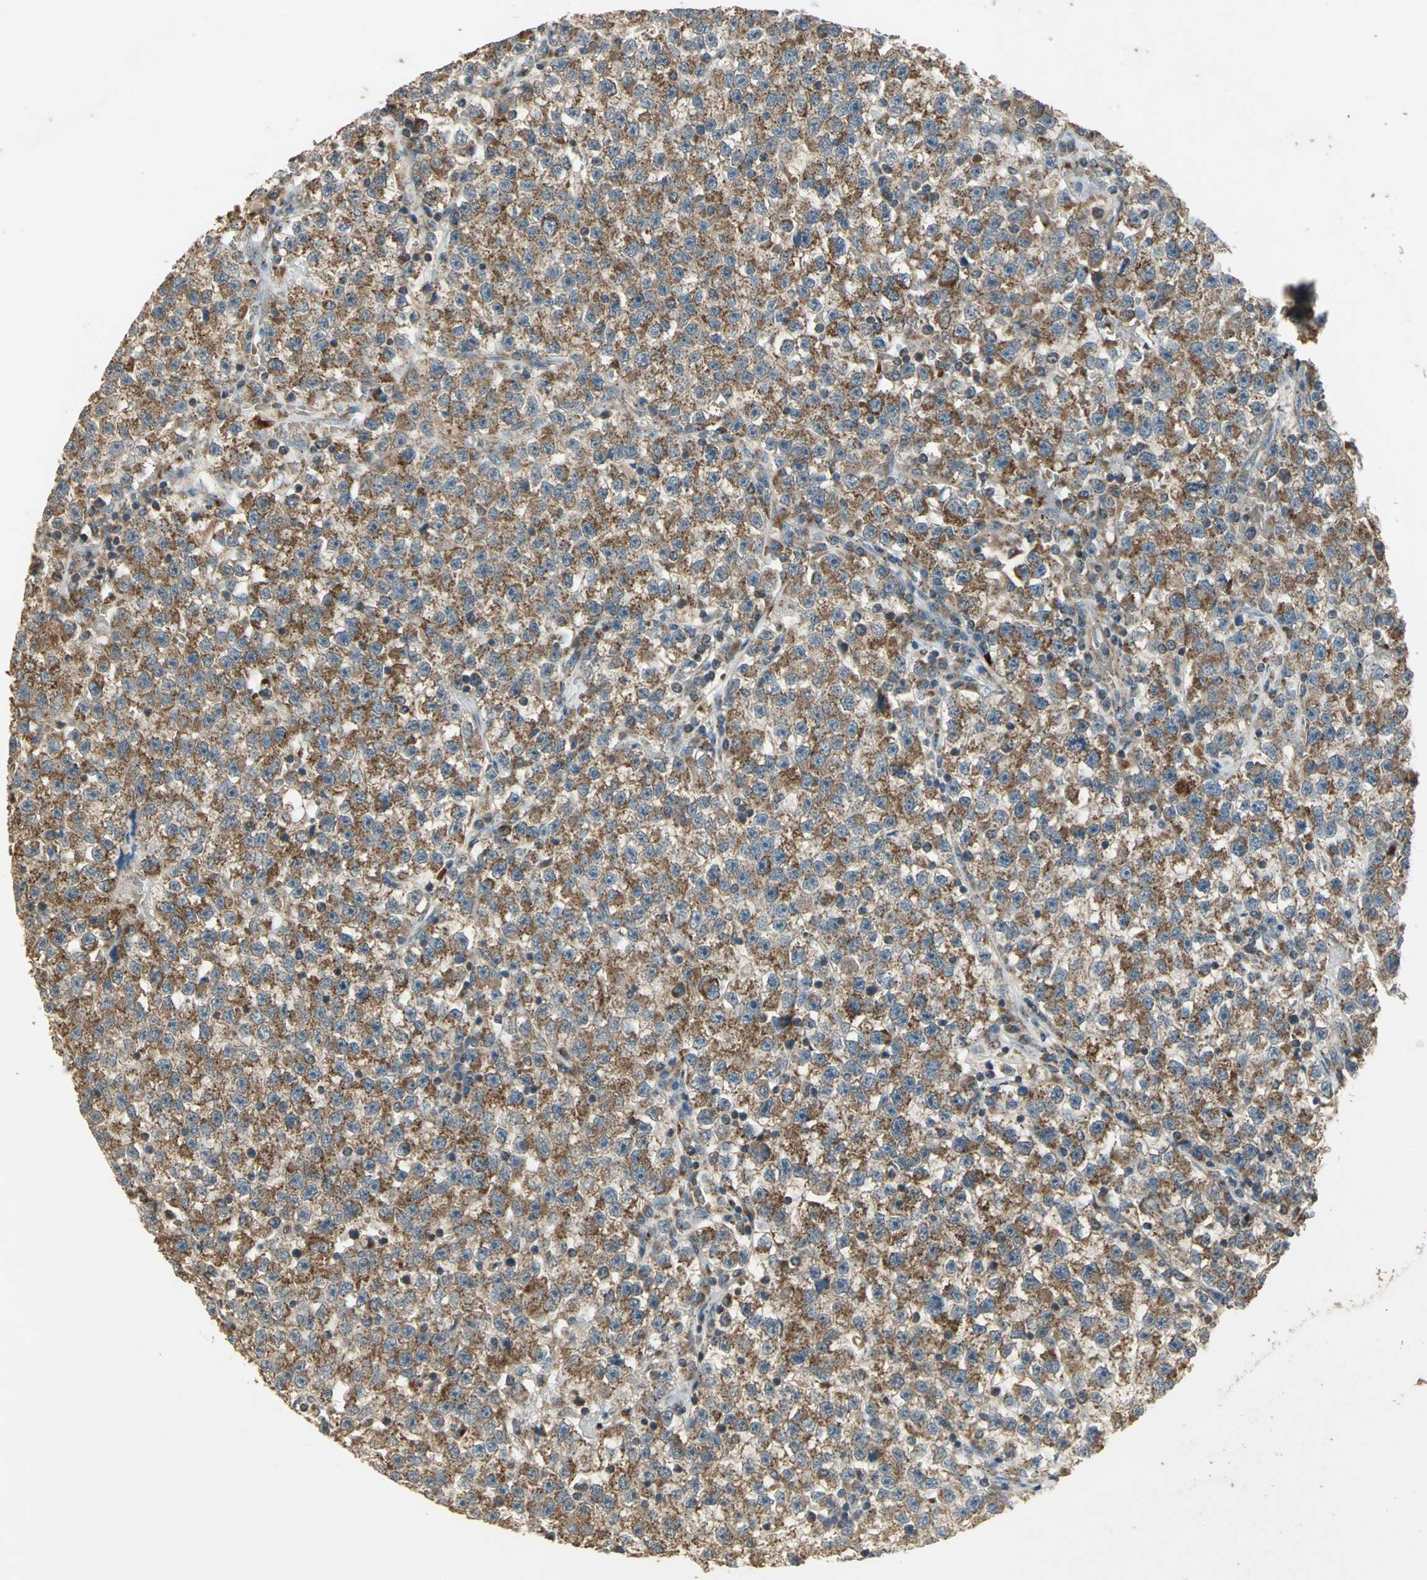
{"staining": {"intensity": "strong", "quantity": ">75%", "location": "cytoplasmic/membranous"}, "tissue": "testis cancer", "cell_type": "Tumor cells", "image_type": "cancer", "snomed": [{"axis": "morphology", "description": "Seminoma, NOS"}, {"axis": "topography", "description": "Testis"}], "caption": "Tumor cells exhibit high levels of strong cytoplasmic/membranous positivity in about >75% of cells in testis cancer.", "gene": "POLRMT", "patient": {"sex": "male", "age": 22}}